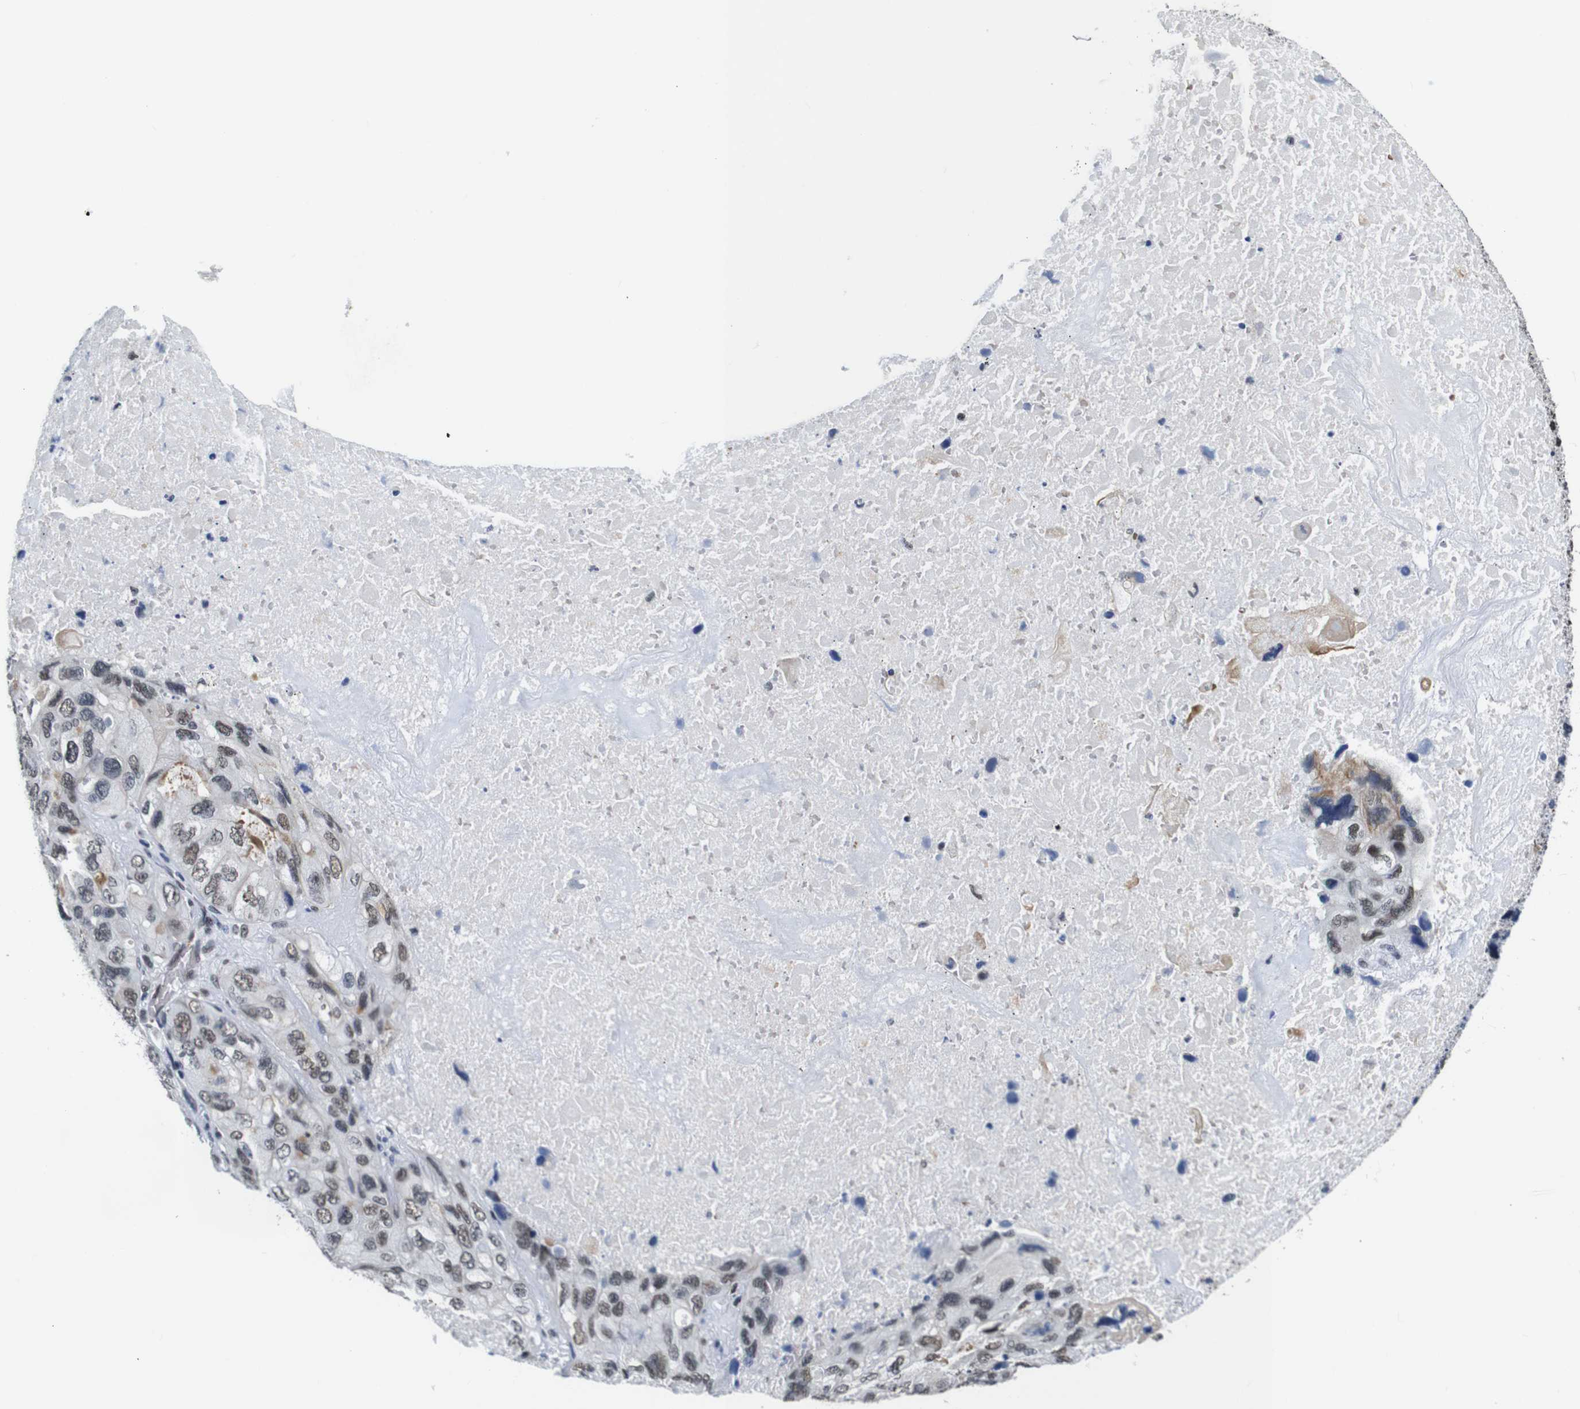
{"staining": {"intensity": "moderate", "quantity": "25%-75%", "location": "cytoplasmic/membranous,nuclear"}, "tissue": "lung cancer", "cell_type": "Tumor cells", "image_type": "cancer", "snomed": [{"axis": "morphology", "description": "Squamous cell carcinoma, NOS"}, {"axis": "topography", "description": "Lung"}], "caption": "High-power microscopy captured an immunohistochemistry (IHC) micrograph of lung cancer, revealing moderate cytoplasmic/membranous and nuclear positivity in approximately 25%-75% of tumor cells.", "gene": "ILDR2", "patient": {"sex": "female", "age": 73}}